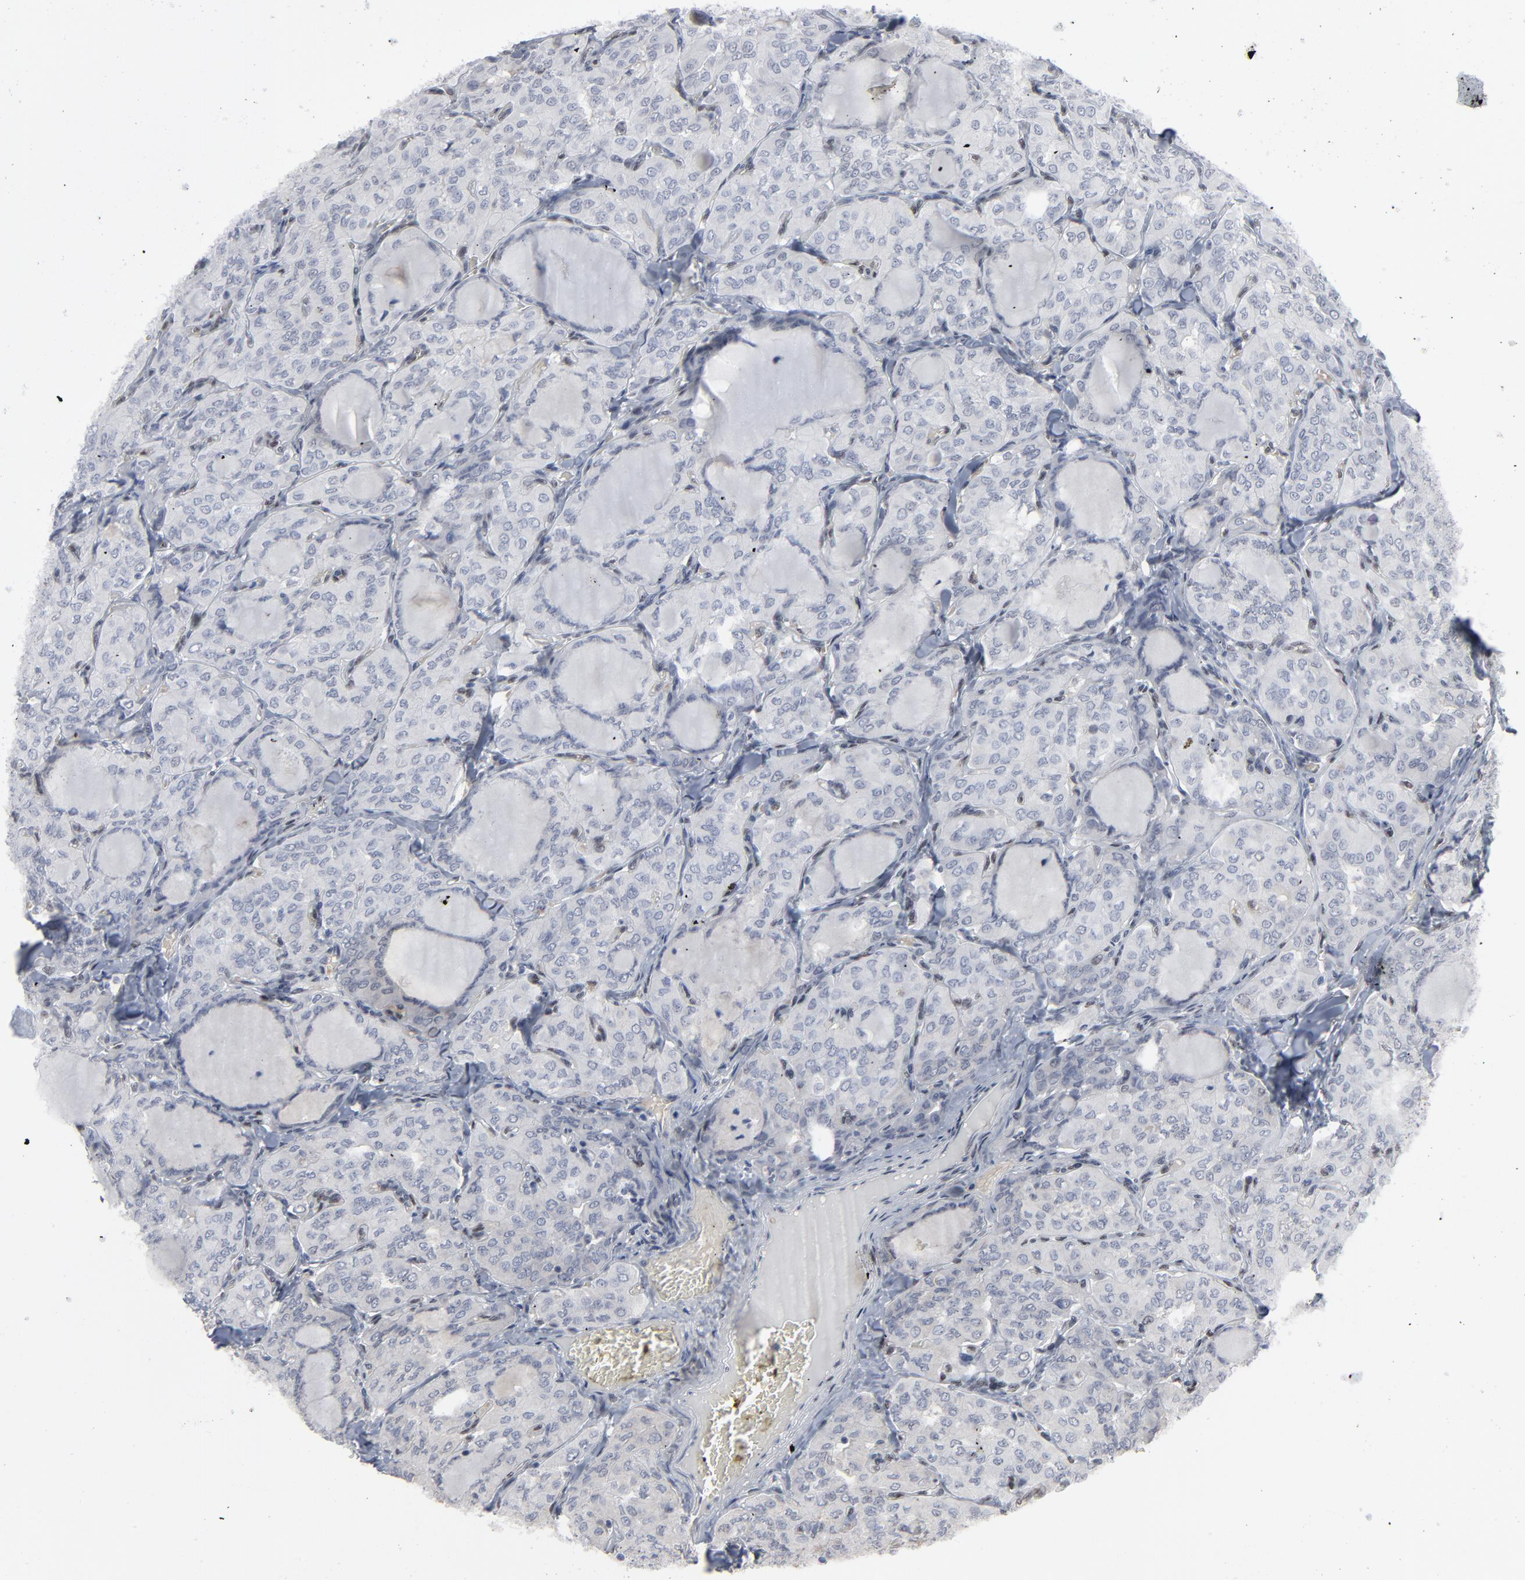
{"staining": {"intensity": "negative", "quantity": "none", "location": "none"}, "tissue": "thyroid cancer", "cell_type": "Tumor cells", "image_type": "cancer", "snomed": [{"axis": "morphology", "description": "Papillary adenocarcinoma, NOS"}, {"axis": "topography", "description": "Thyroid gland"}], "caption": "Tumor cells are negative for brown protein staining in thyroid cancer.", "gene": "ATF7", "patient": {"sex": "male", "age": 20}}